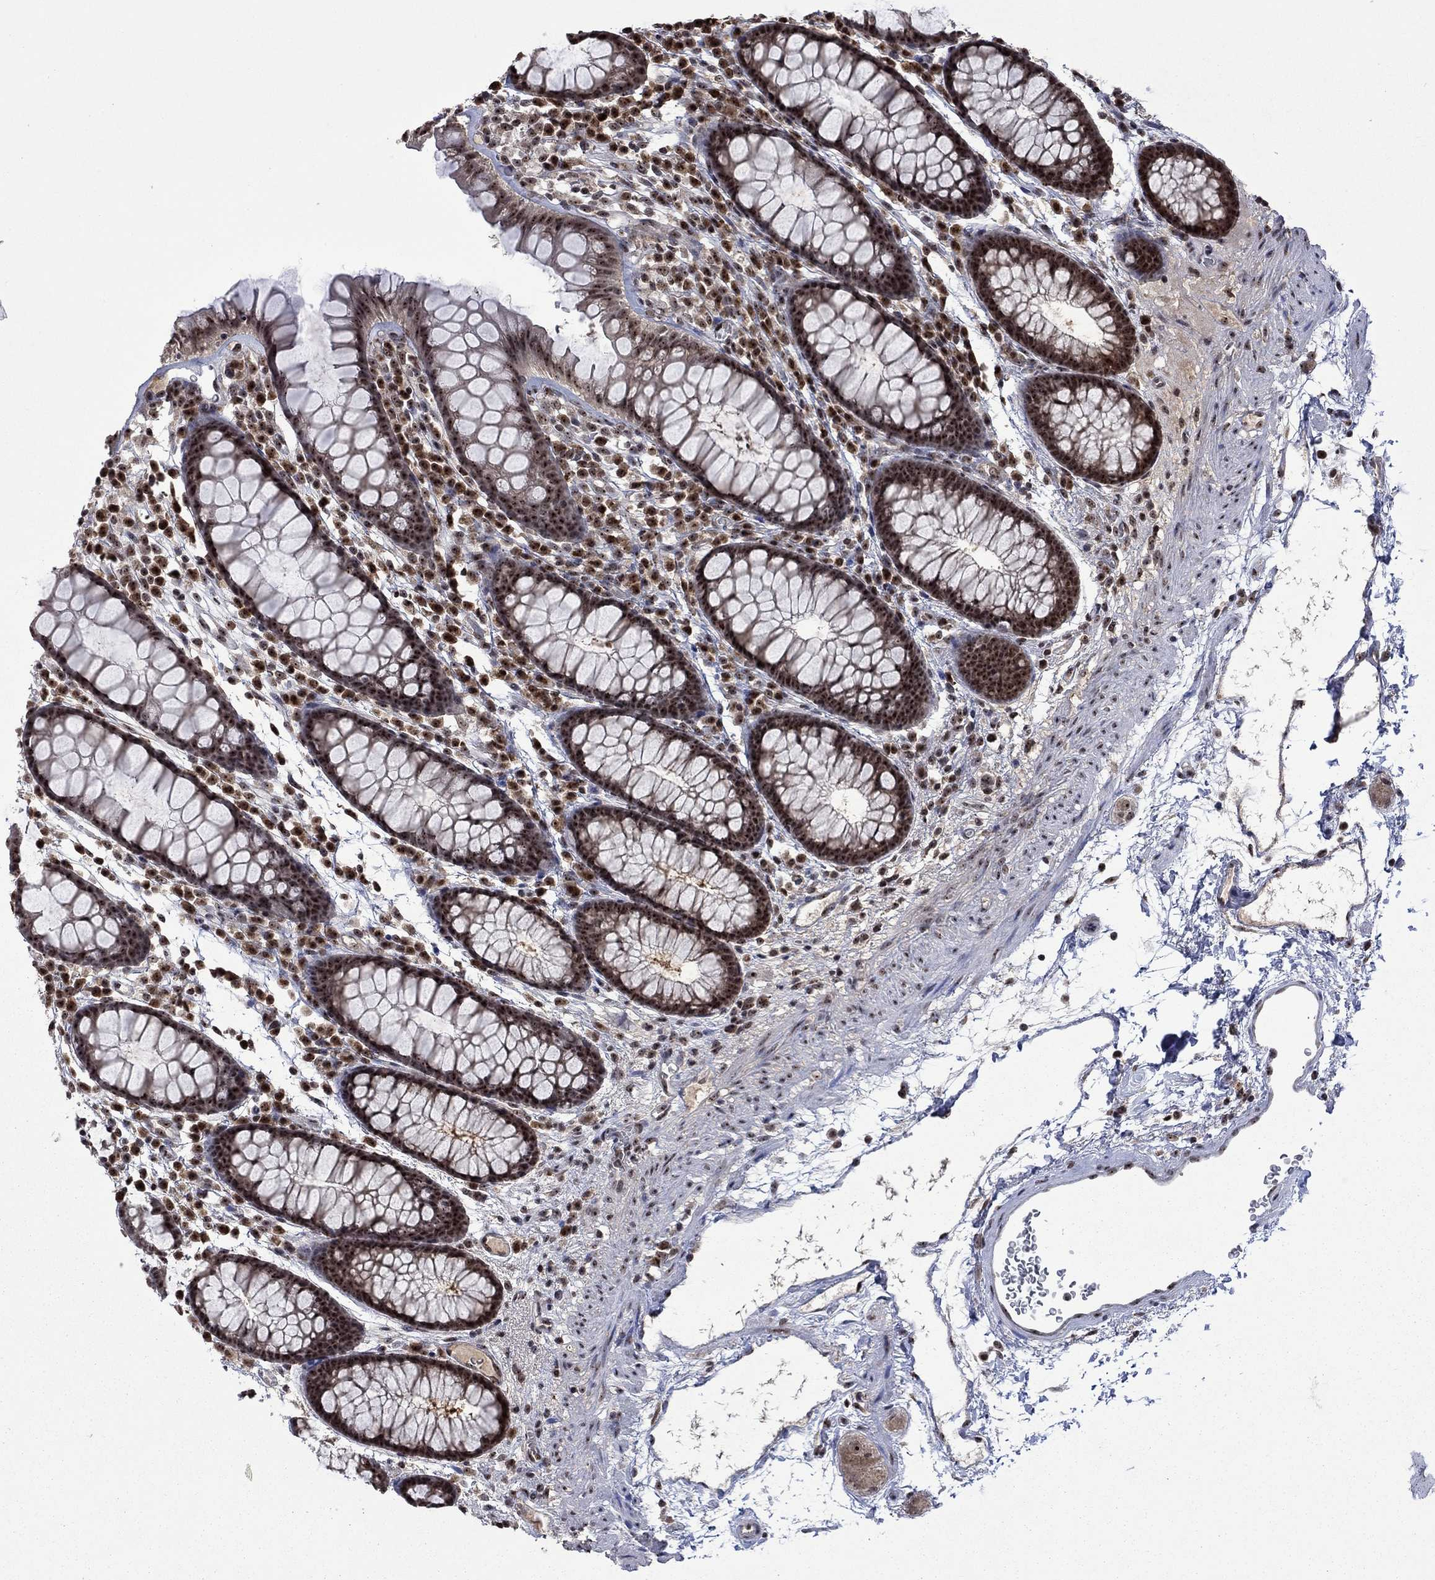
{"staining": {"intensity": "negative", "quantity": "none", "location": "none"}, "tissue": "colon", "cell_type": "Endothelial cells", "image_type": "normal", "snomed": [{"axis": "morphology", "description": "Normal tissue, NOS"}, {"axis": "topography", "description": "Colon"}], "caption": "High magnification brightfield microscopy of normal colon stained with DAB (brown) and counterstained with hematoxylin (blue): endothelial cells show no significant staining. Nuclei are stained in blue.", "gene": "FBLL1", "patient": {"sex": "male", "age": 76}}